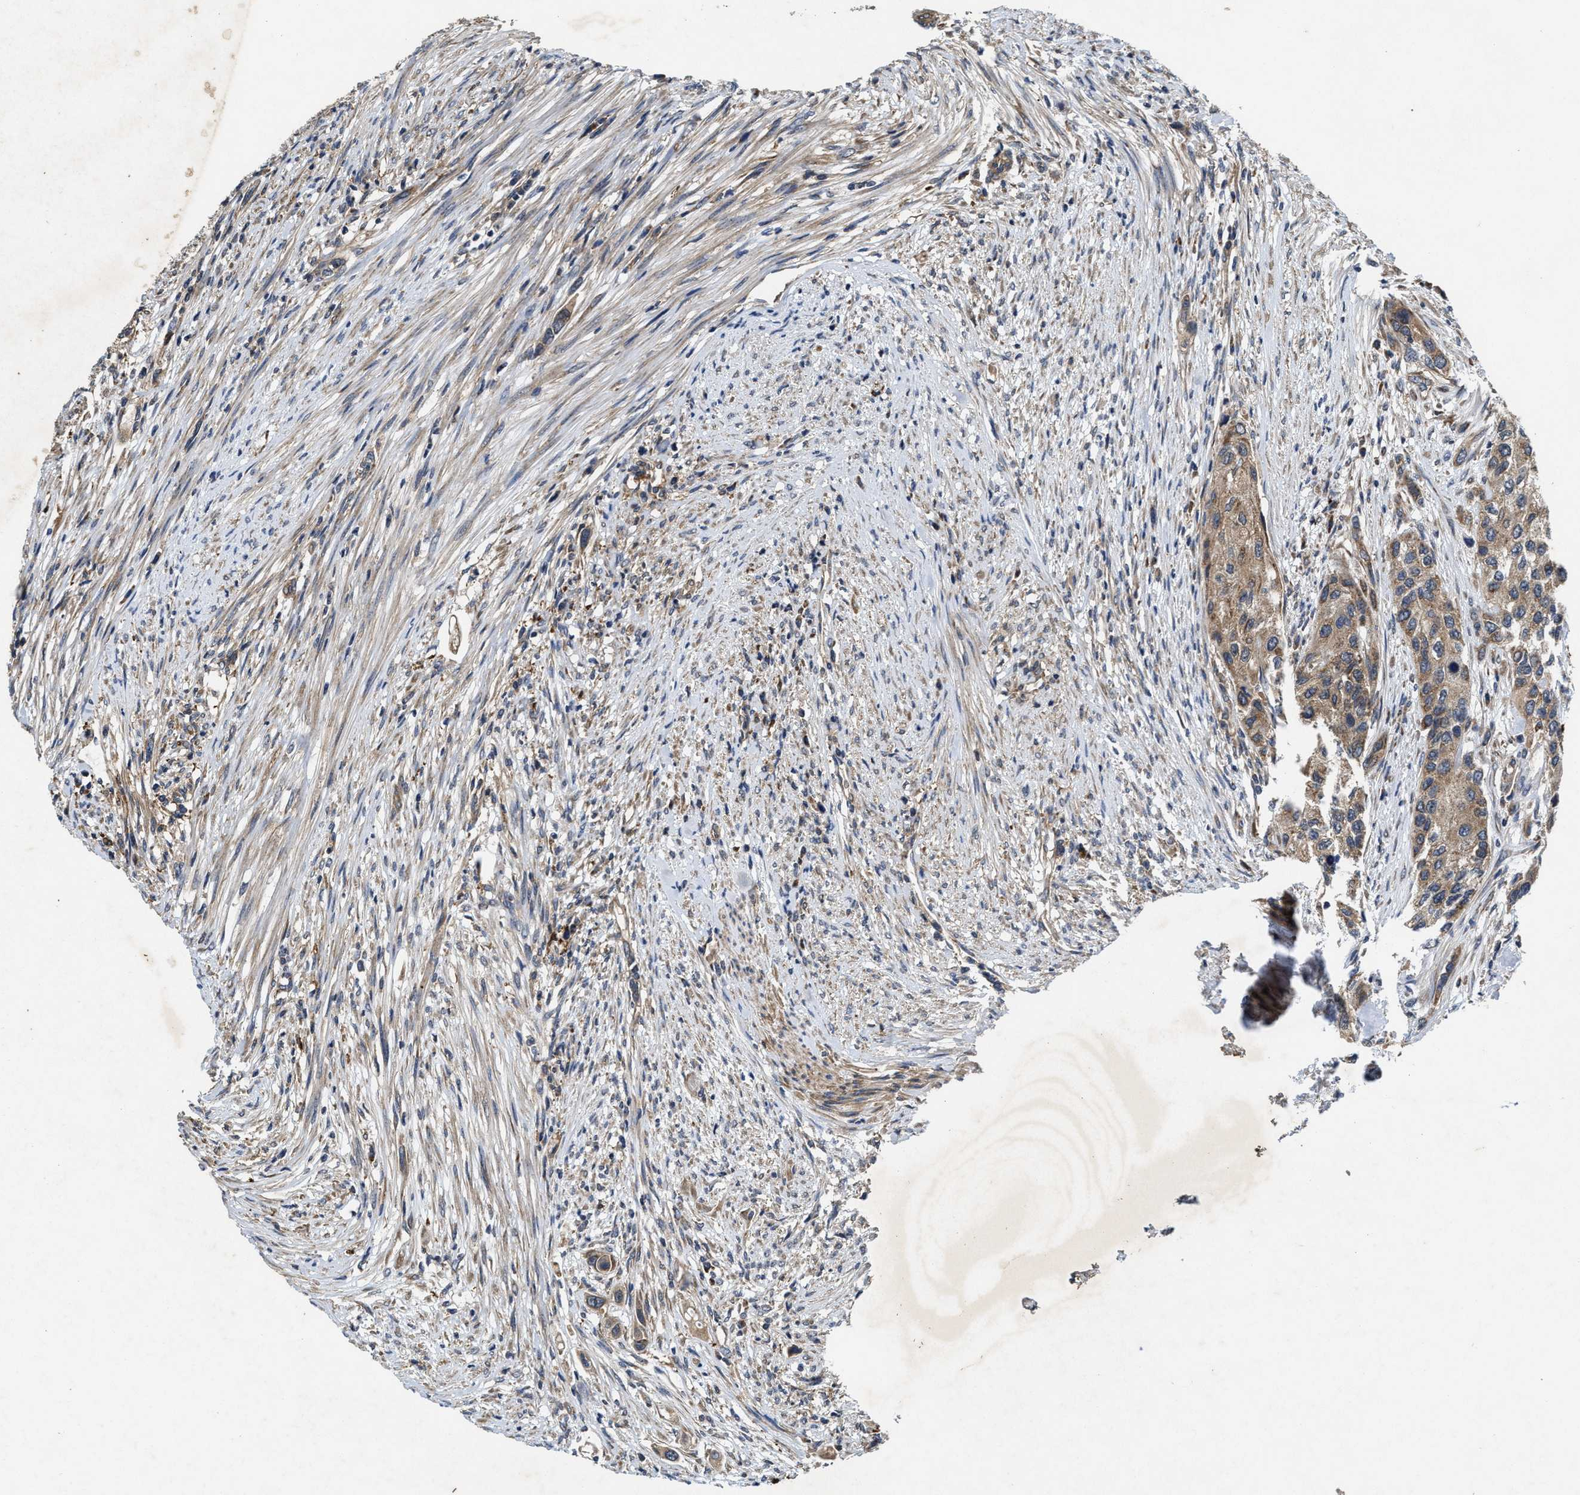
{"staining": {"intensity": "moderate", "quantity": ">75%", "location": "cytoplasmic/membranous"}, "tissue": "urothelial cancer", "cell_type": "Tumor cells", "image_type": "cancer", "snomed": [{"axis": "morphology", "description": "Urothelial carcinoma, High grade"}, {"axis": "topography", "description": "Urinary bladder"}], "caption": "Urothelial cancer stained for a protein (brown) displays moderate cytoplasmic/membranous positive expression in about >75% of tumor cells.", "gene": "EFNA4", "patient": {"sex": "female", "age": 56}}